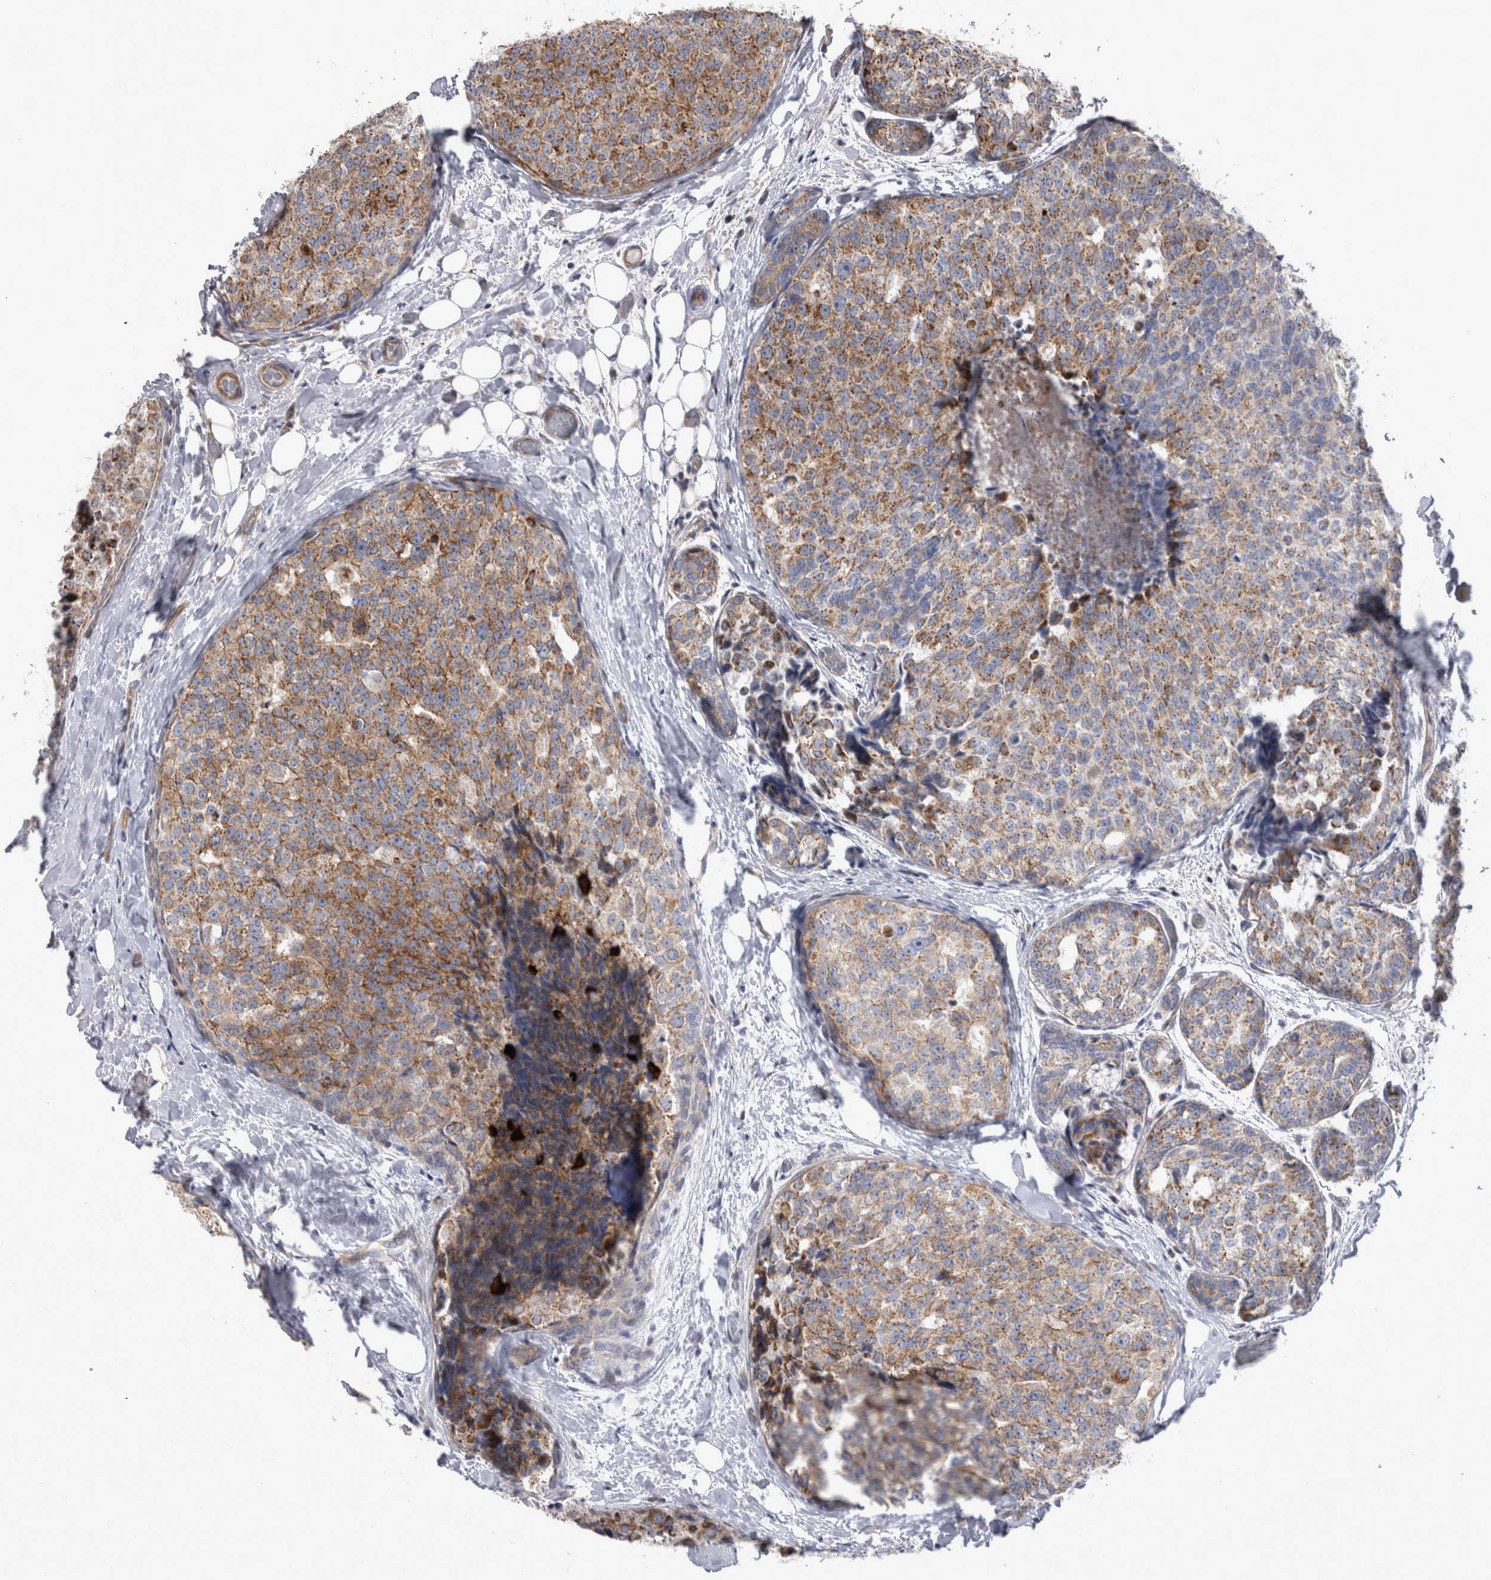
{"staining": {"intensity": "moderate", "quantity": ">75%", "location": "cytoplasmic/membranous"}, "tissue": "breast cancer", "cell_type": "Tumor cells", "image_type": "cancer", "snomed": [{"axis": "morphology", "description": "Normal tissue, NOS"}, {"axis": "morphology", "description": "Duct carcinoma"}, {"axis": "topography", "description": "Breast"}], "caption": "Intraductal carcinoma (breast) stained with a protein marker shows moderate staining in tumor cells.", "gene": "TSPOAP1", "patient": {"sex": "female", "age": 43}}